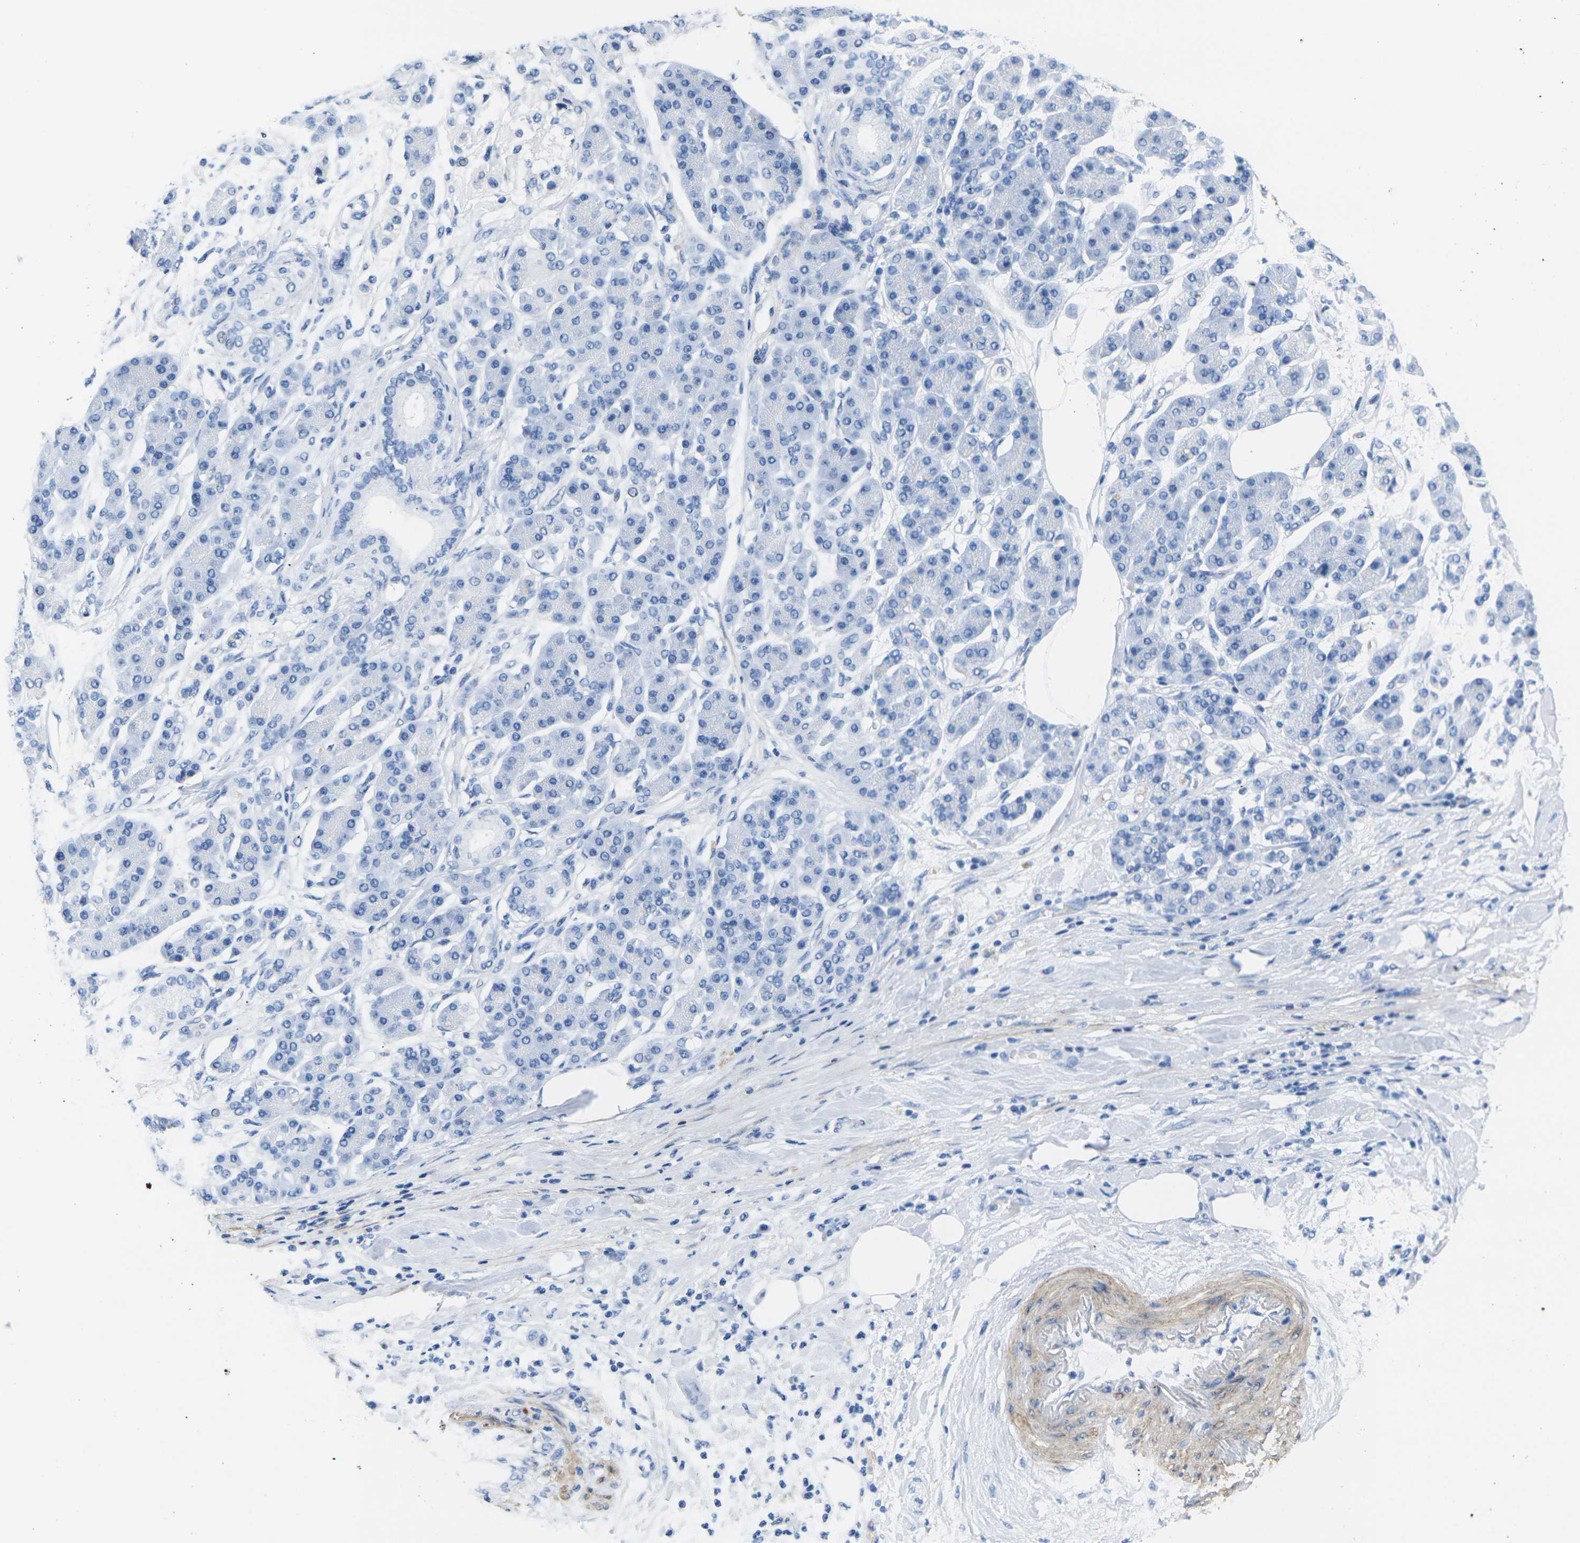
{"staining": {"intensity": "negative", "quantity": "none", "location": "none"}, "tissue": "pancreatic cancer", "cell_type": "Tumor cells", "image_type": "cancer", "snomed": [{"axis": "morphology", "description": "Adenocarcinoma, NOS"}, {"axis": "morphology", "description": "Adenocarcinoma, metastatic, NOS"}, {"axis": "topography", "description": "Lymph node"}, {"axis": "topography", "description": "Pancreas"}, {"axis": "topography", "description": "Duodenum"}], "caption": "Image shows no protein positivity in tumor cells of pancreatic cancer (metastatic adenocarcinoma) tissue. Nuclei are stained in blue.", "gene": "CNN1", "patient": {"sex": "female", "age": 64}}